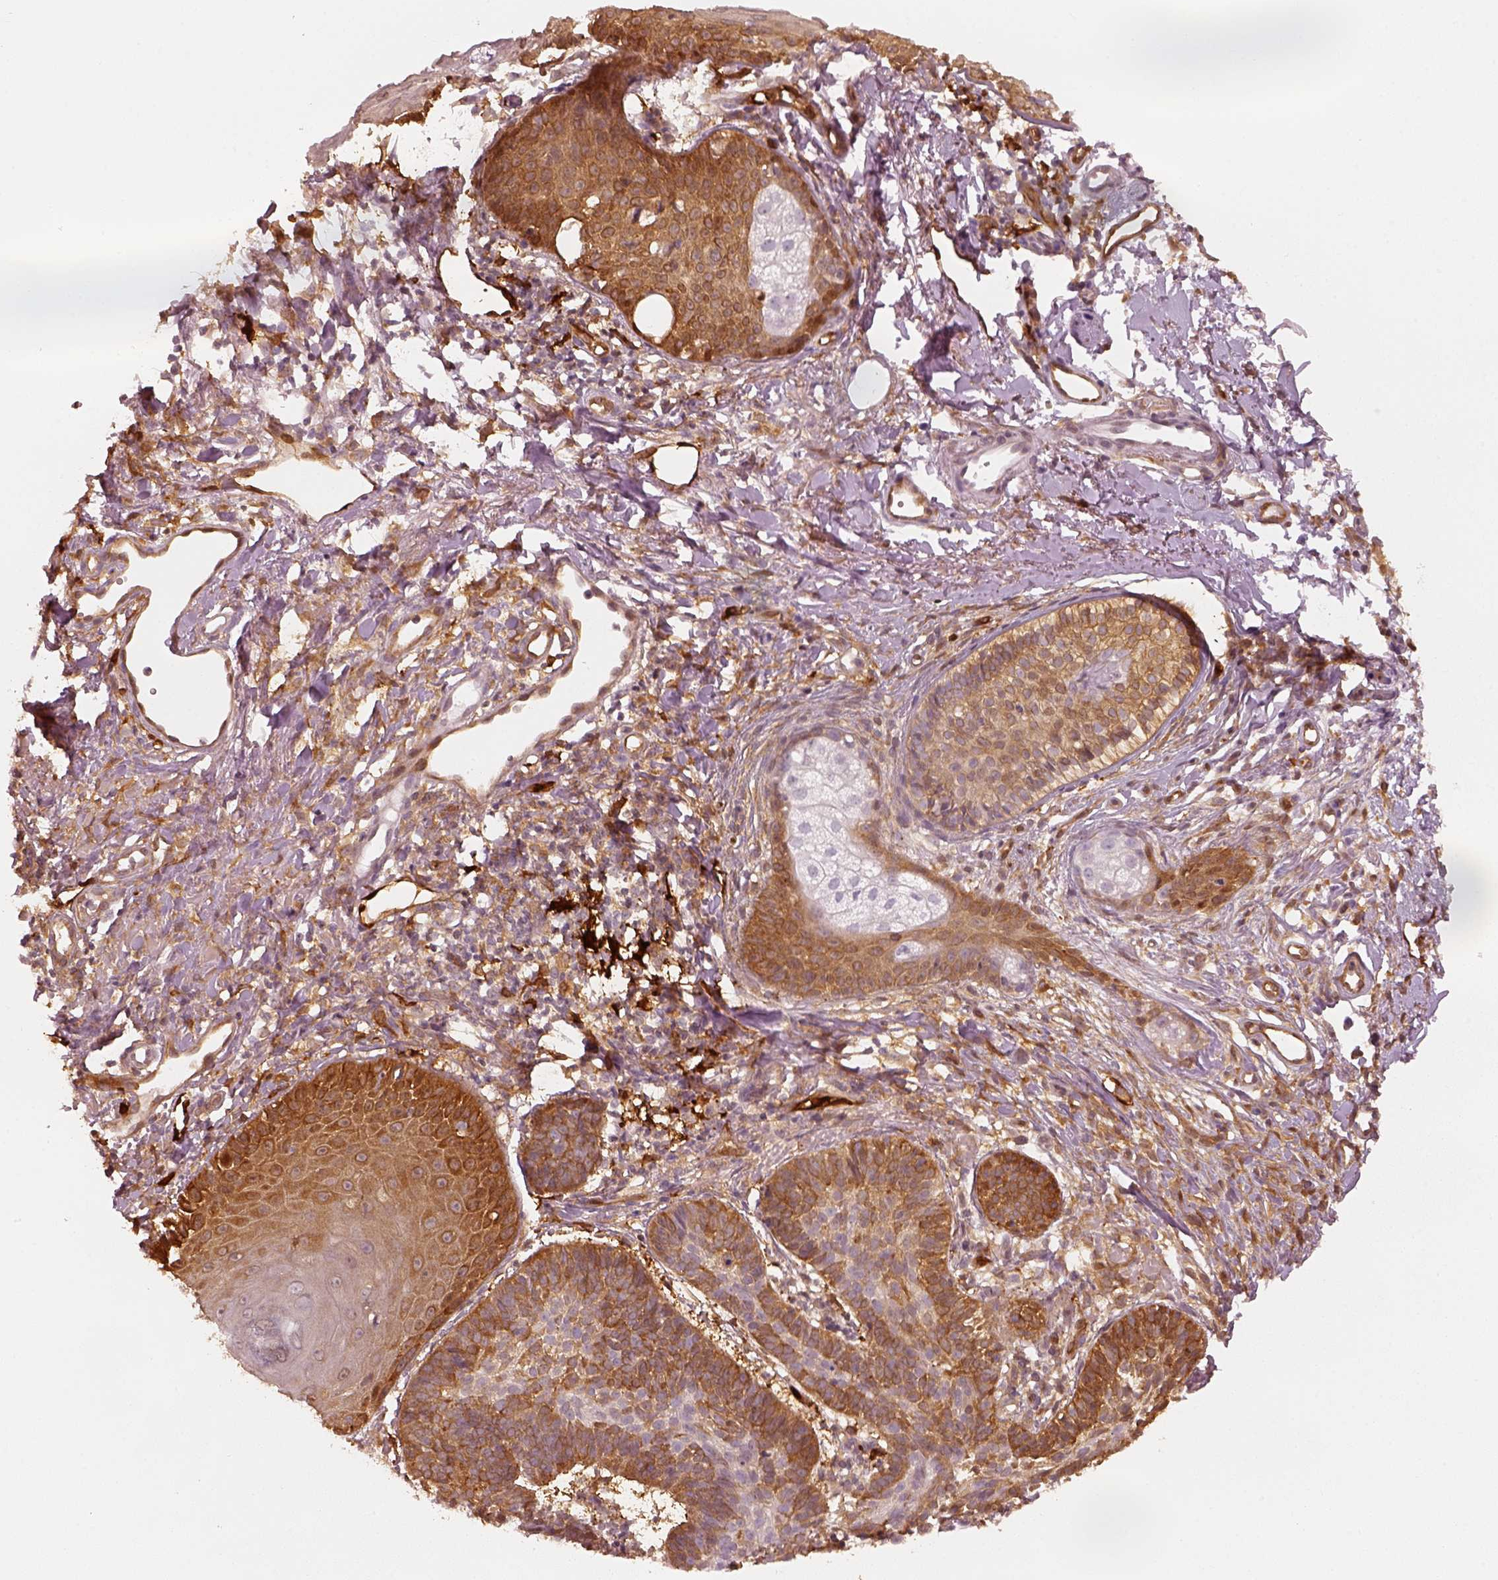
{"staining": {"intensity": "moderate", "quantity": ">75%", "location": "cytoplasmic/membranous"}, "tissue": "skin cancer", "cell_type": "Tumor cells", "image_type": "cancer", "snomed": [{"axis": "morphology", "description": "Basal cell carcinoma"}, {"axis": "topography", "description": "Skin"}], "caption": "Human skin basal cell carcinoma stained with a protein marker reveals moderate staining in tumor cells.", "gene": "FSCN1", "patient": {"sex": "male", "age": 72}}